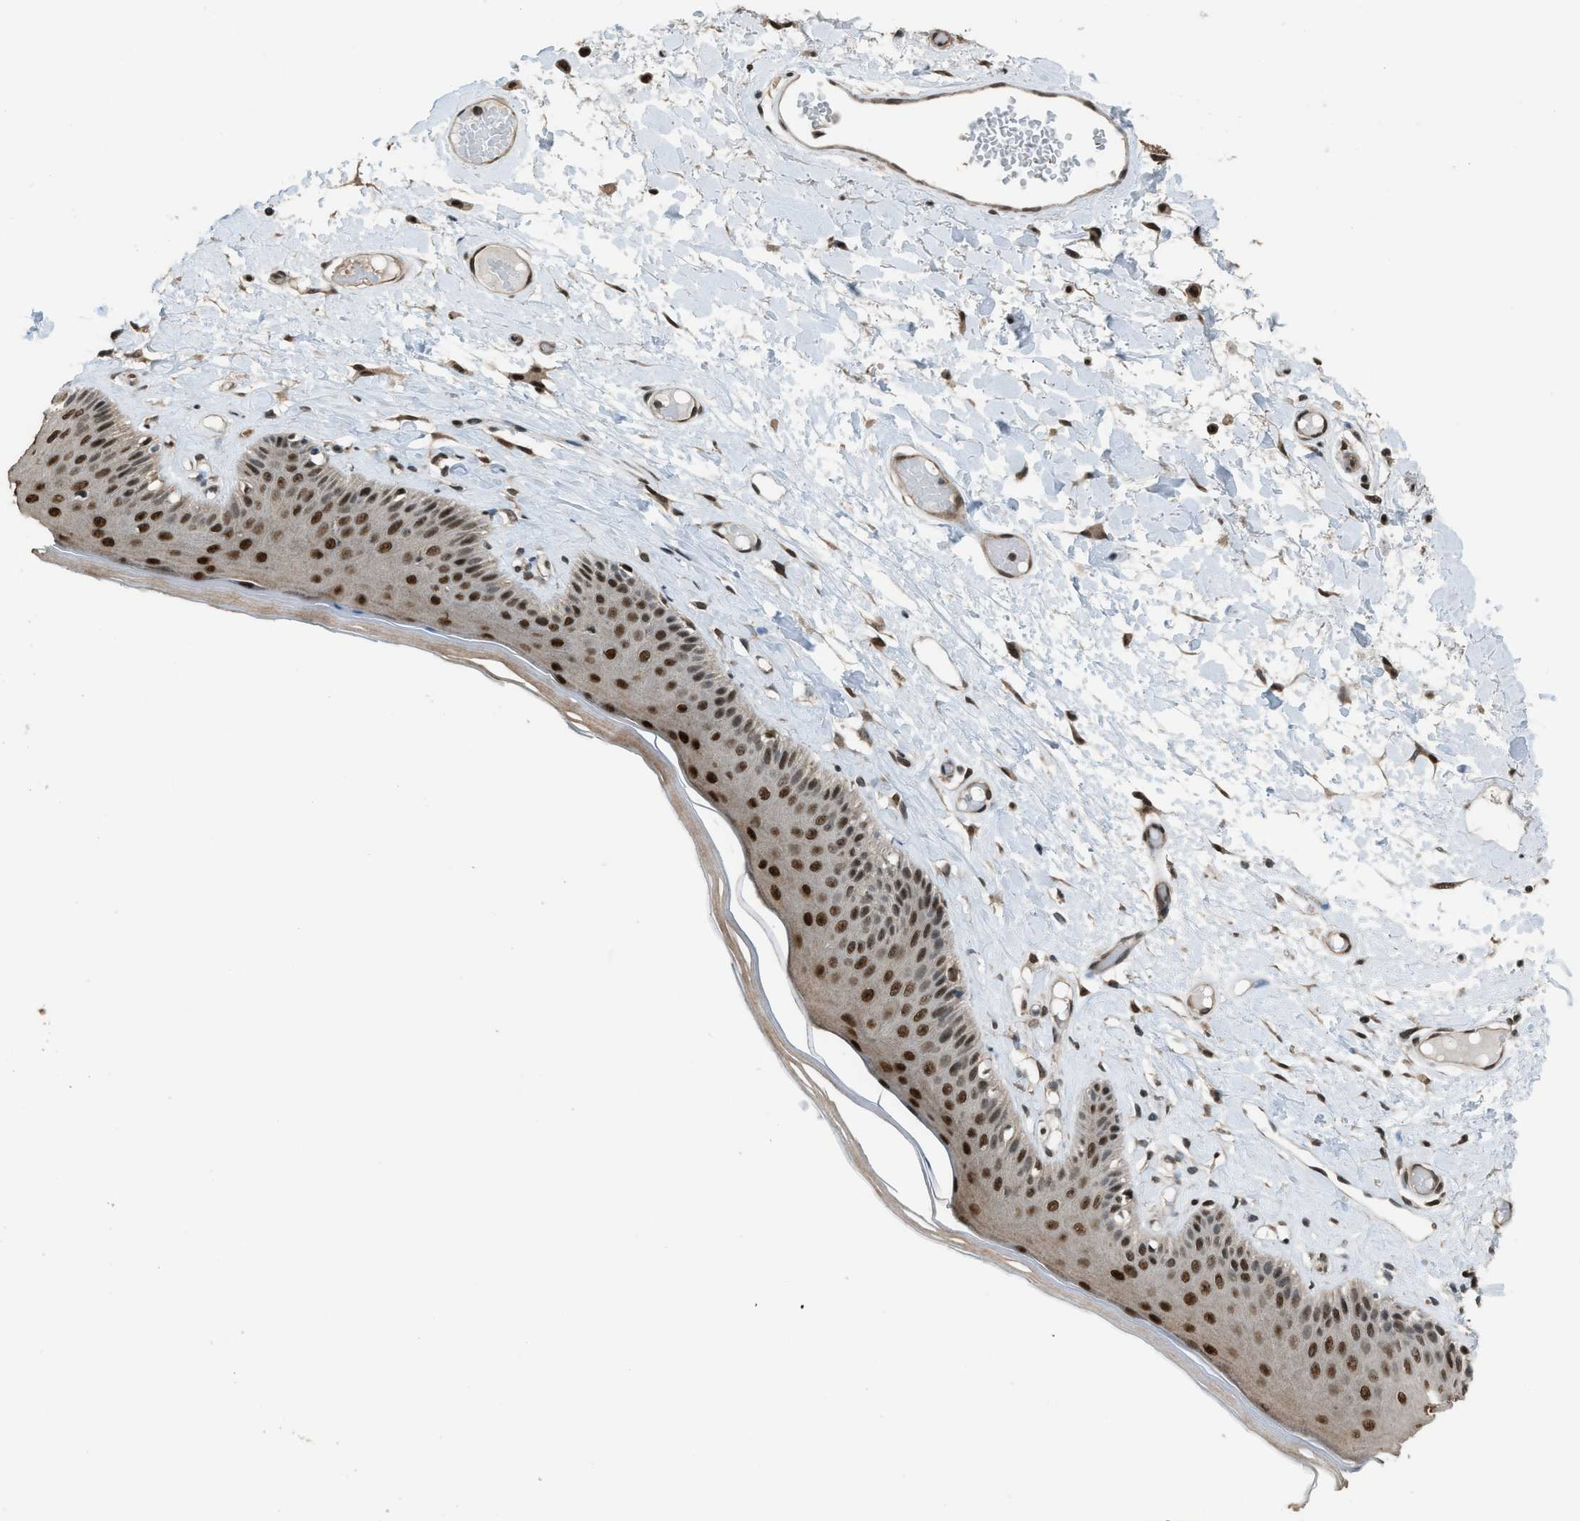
{"staining": {"intensity": "strong", "quantity": ">75%", "location": "cytoplasmic/membranous,nuclear"}, "tissue": "skin", "cell_type": "Epidermal cells", "image_type": "normal", "snomed": [{"axis": "morphology", "description": "Normal tissue, NOS"}, {"axis": "topography", "description": "Vulva"}], "caption": "Epidermal cells reveal strong cytoplasmic/membranous,nuclear expression in approximately >75% of cells in unremarkable skin. (DAB = brown stain, brightfield microscopy at high magnification).", "gene": "KPNA6", "patient": {"sex": "female", "age": 73}}